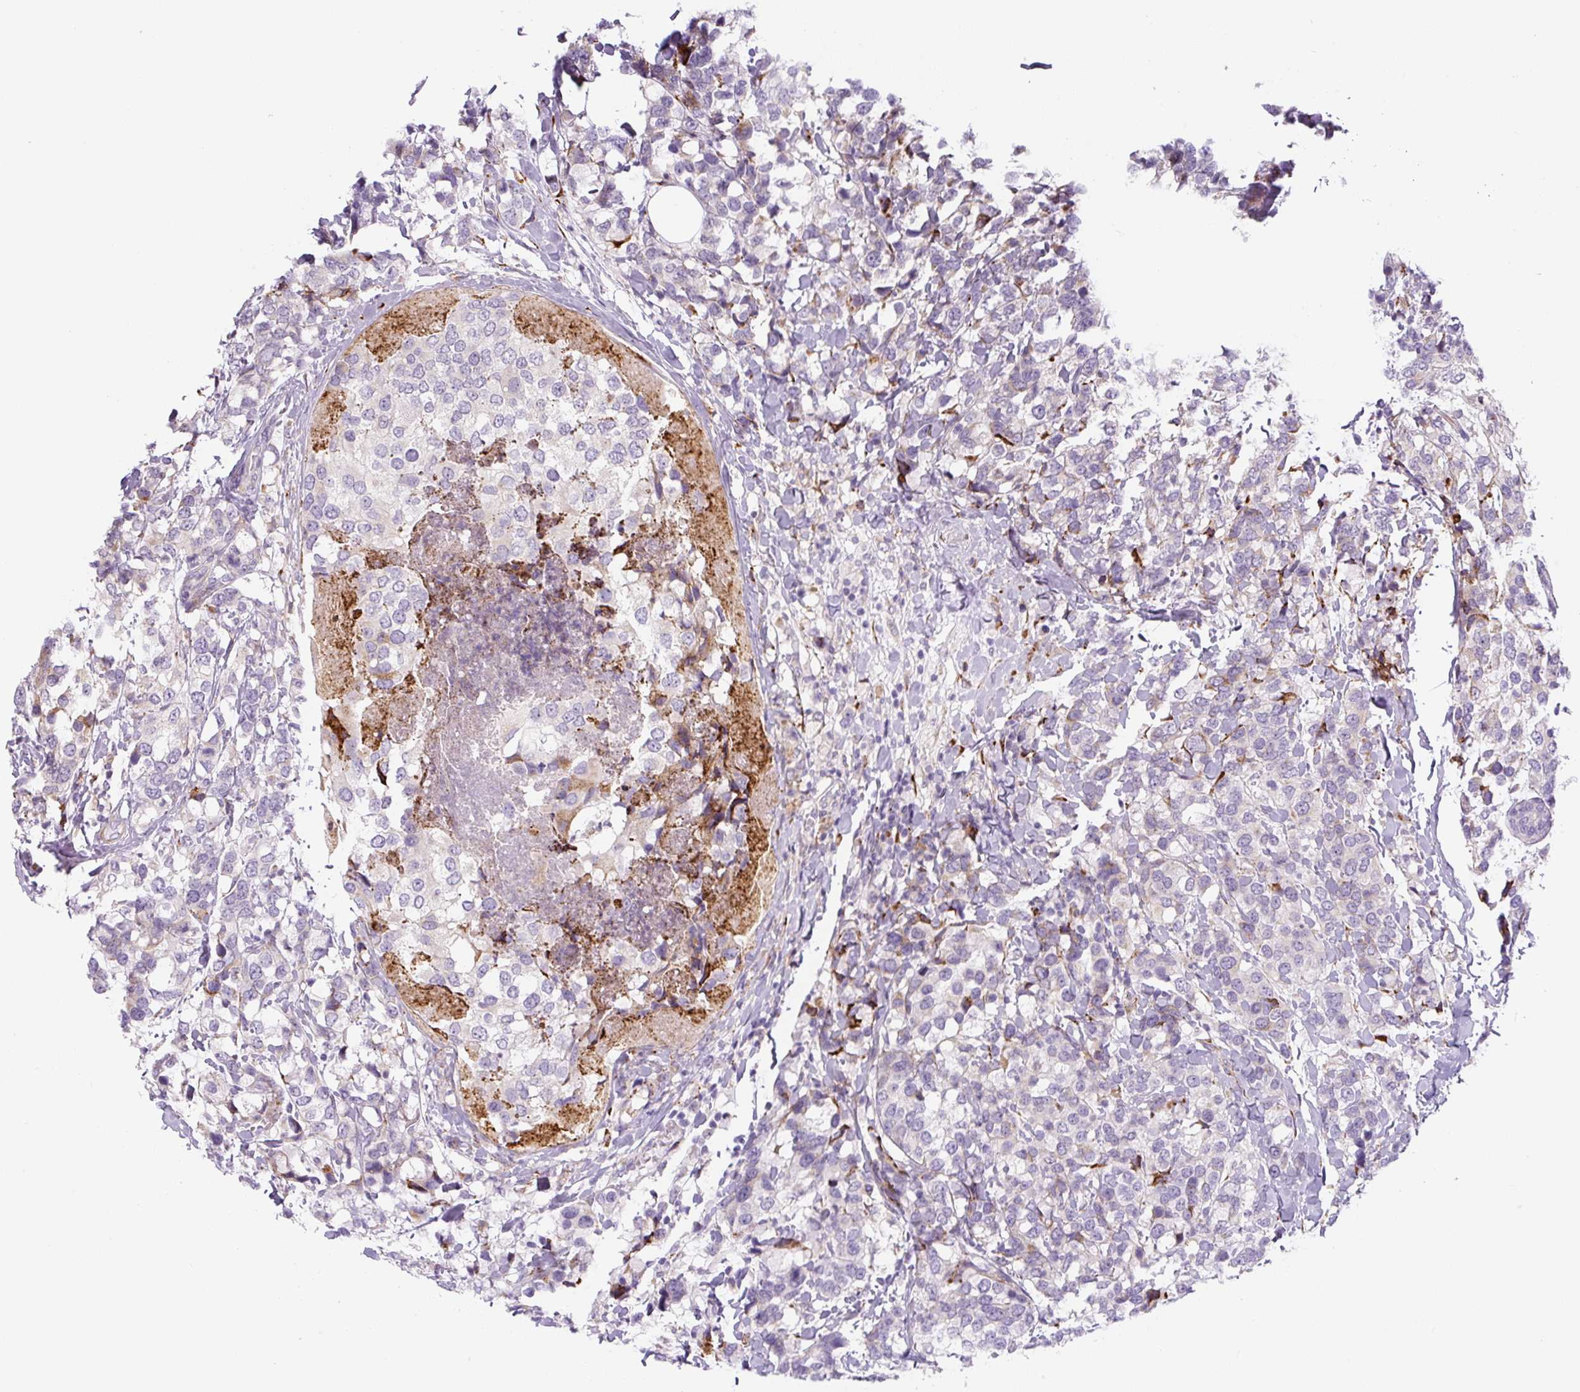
{"staining": {"intensity": "moderate", "quantity": "<25%", "location": "cytoplasmic/membranous"}, "tissue": "breast cancer", "cell_type": "Tumor cells", "image_type": "cancer", "snomed": [{"axis": "morphology", "description": "Lobular carcinoma"}, {"axis": "topography", "description": "Breast"}], "caption": "The photomicrograph reveals immunohistochemical staining of breast cancer. There is moderate cytoplasmic/membranous staining is appreciated in about <25% of tumor cells.", "gene": "DISP3", "patient": {"sex": "female", "age": 59}}